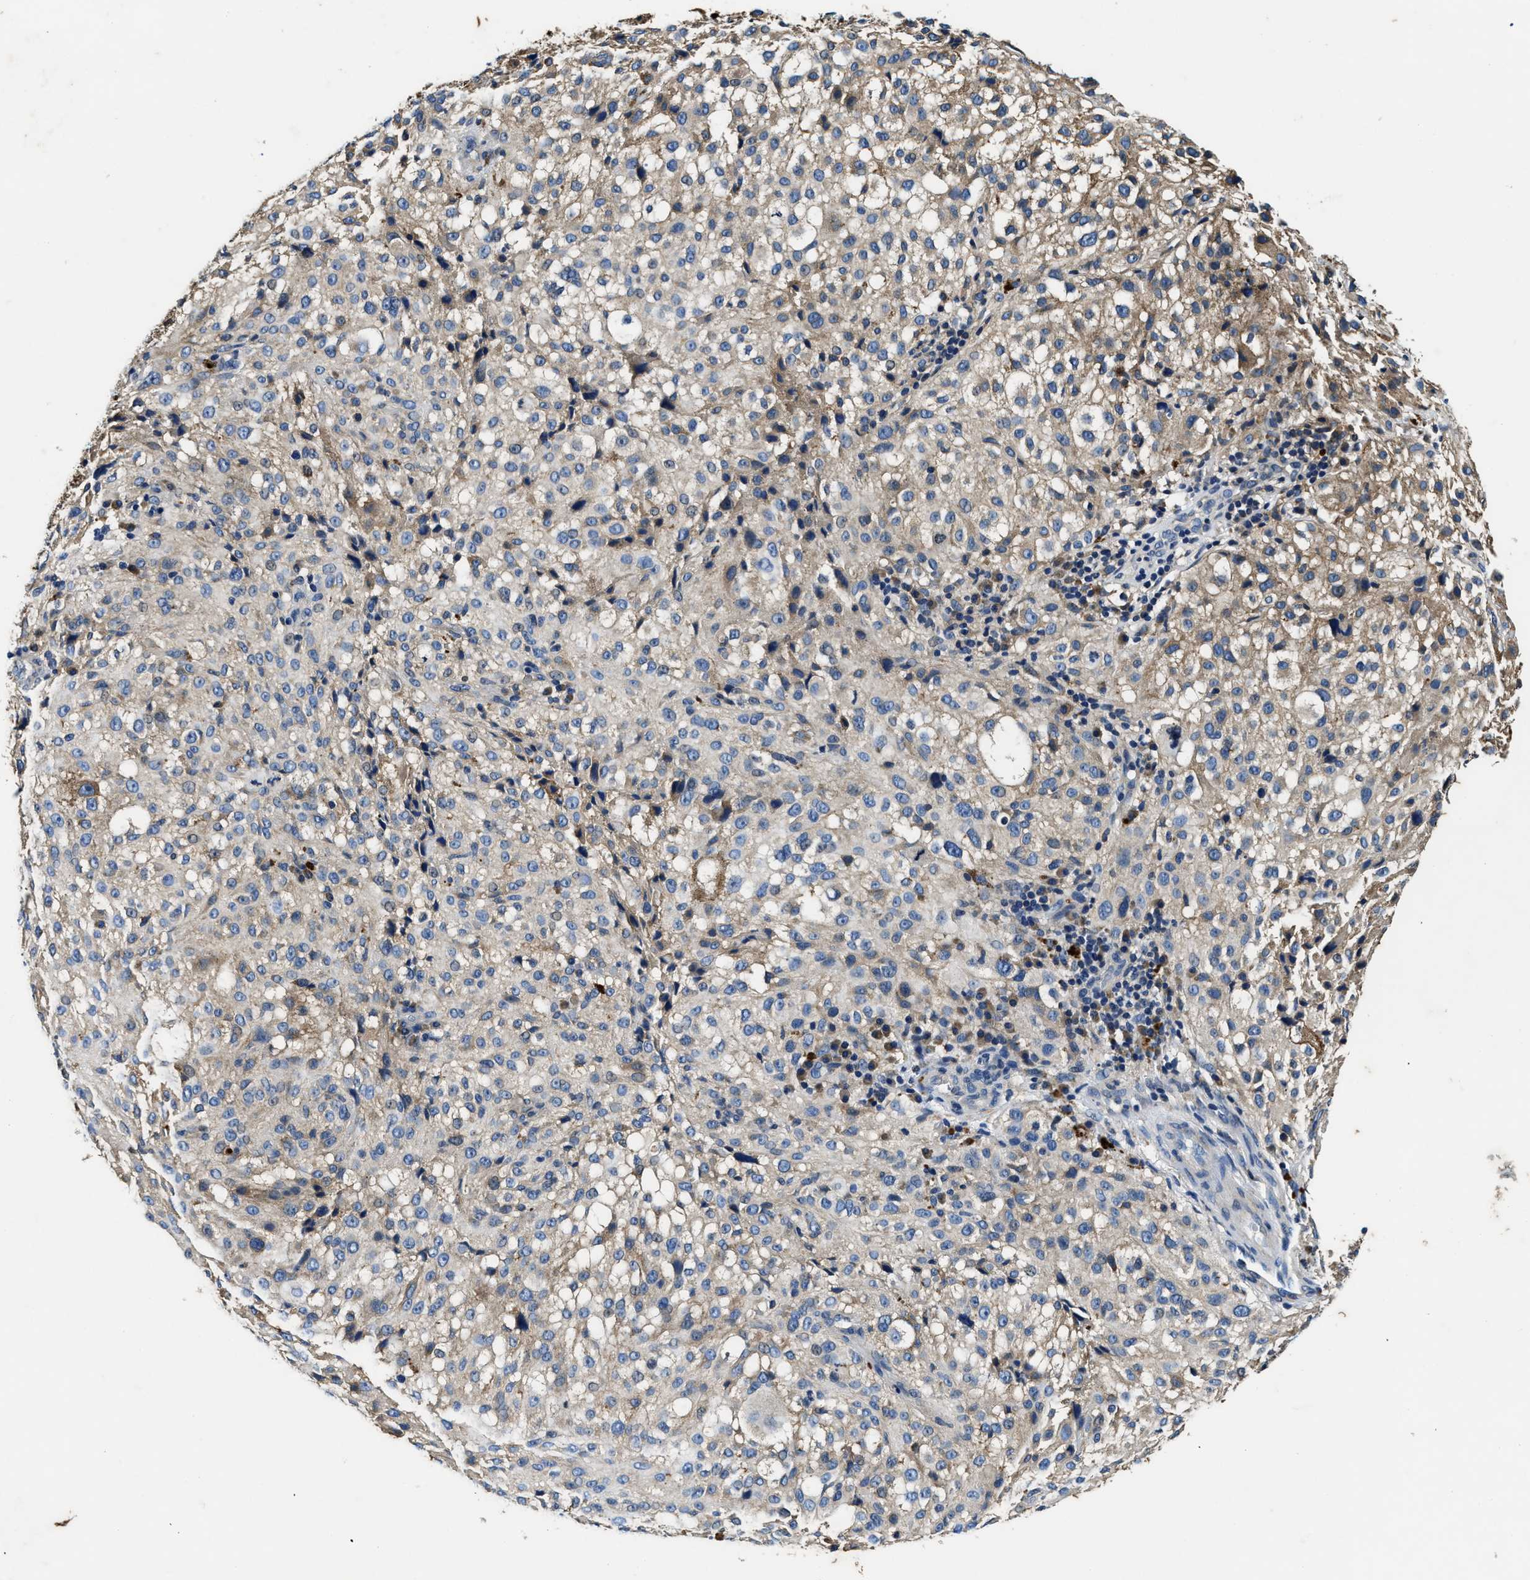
{"staining": {"intensity": "weak", "quantity": "<25%", "location": "cytoplasmic/membranous"}, "tissue": "melanoma", "cell_type": "Tumor cells", "image_type": "cancer", "snomed": [{"axis": "morphology", "description": "Necrosis, NOS"}, {"axis": "morphology", "description": "Malignant melanoma, NOS"}, {"axis": "topography", "description": "Skin"}], "caption": "Immunohistochemical staining of malignant melanoma demonstrates no significant staining in tumor cells.", "gene": "PI4KB", "patient": {"sex": "female", "age": 87}}